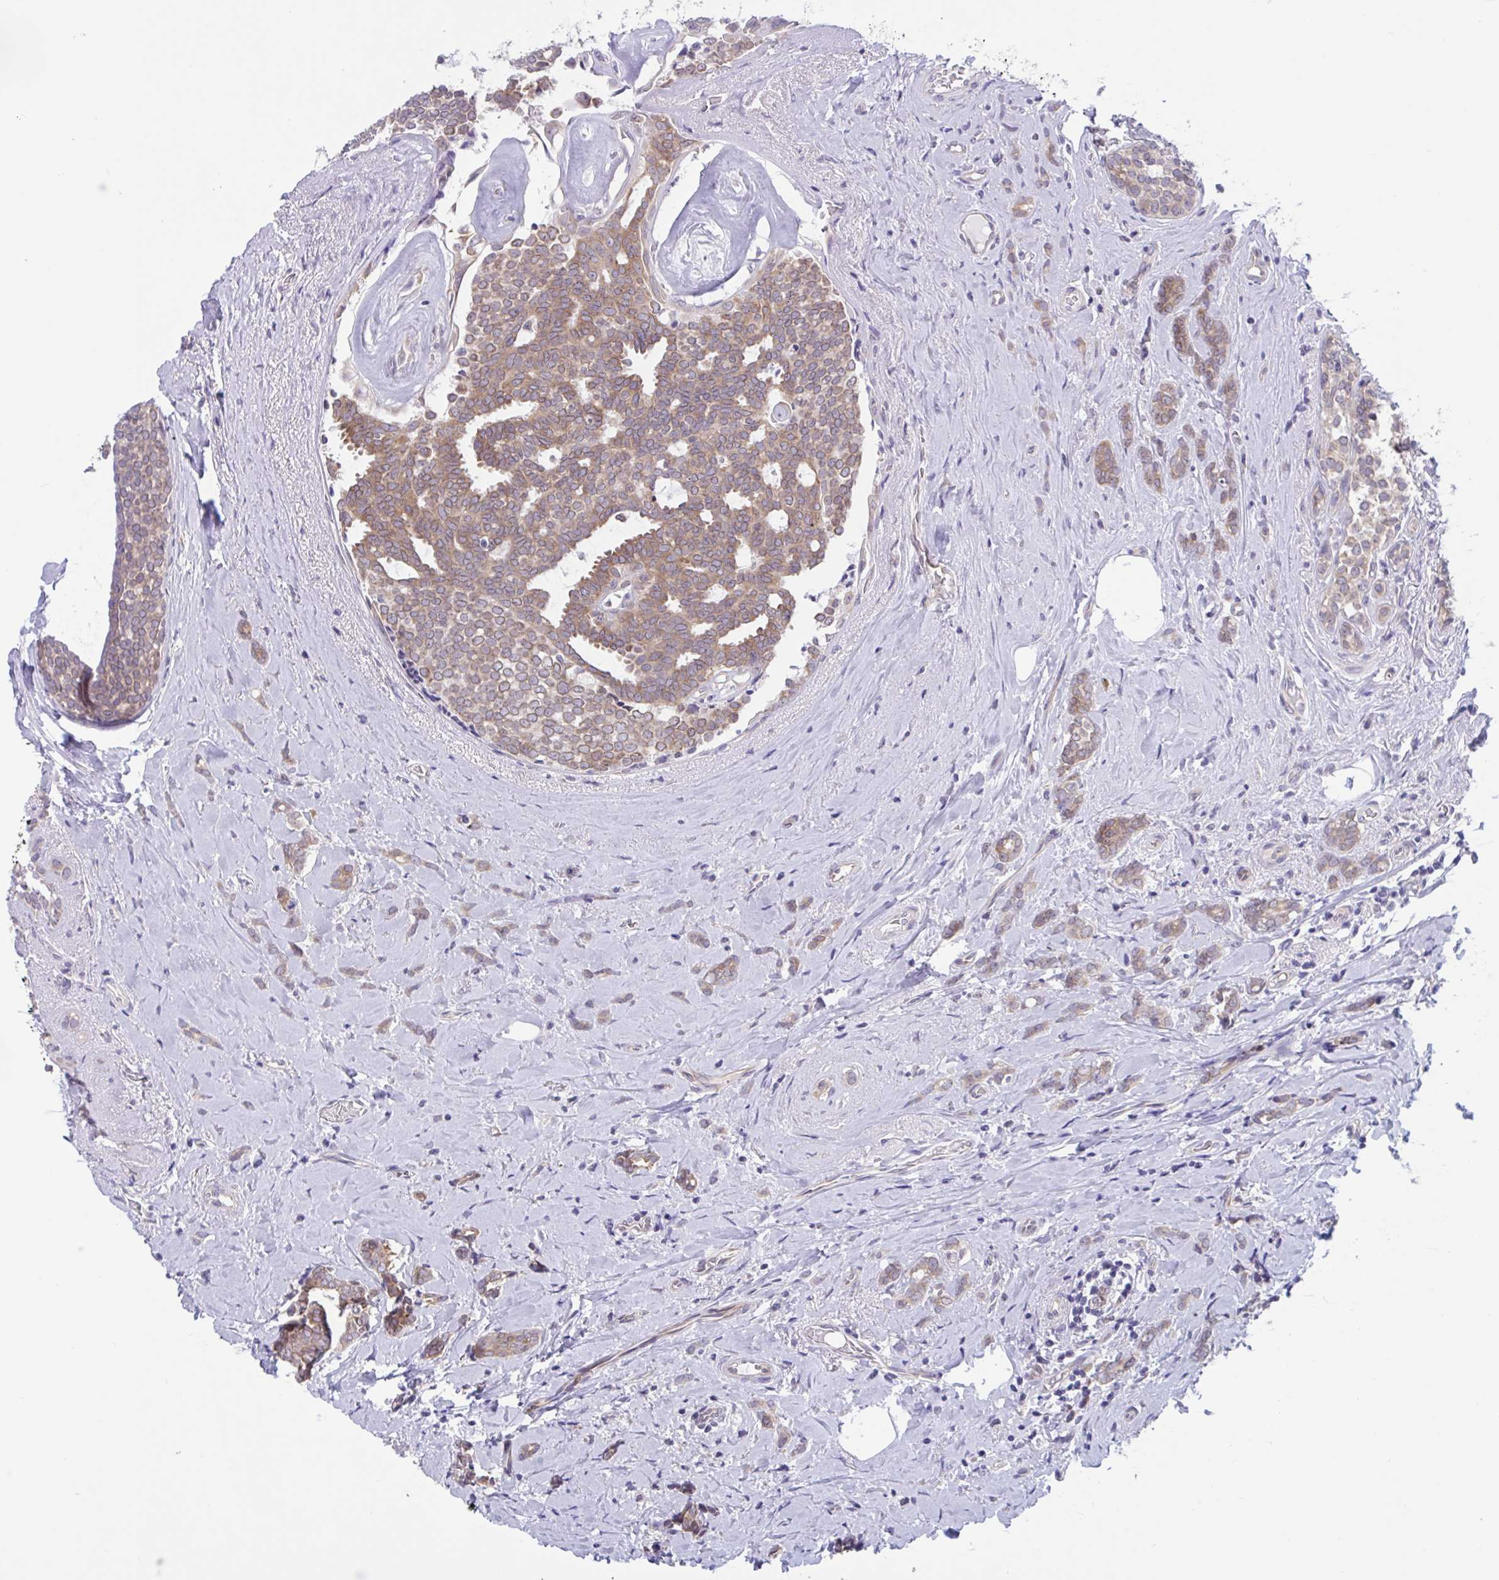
{"staining": {"intensity": "moderate", "quantity": ">75%", "location": "cytoplasmic/membranous"}, "tissue": "breast cancer", "cell_type": "Tumor cells", "image_type": "cancer", "snomed": [{"axis": "morphology", "description": "Intraductal carcinoma, in situ"}, {"axis": "morphology", "description": "Duct carcinoma"}, {"axis": "morphology", "description": "Lobular carcinoma, in situ"}, {"axis": "topography", "description": "Breast"}], "caption": "A photomicrograph showing moderate cytoplasmic/membranous staining in approximately >75% of tumor cells in breast cancer (lobular carcinoma in situ), as visualized by brown immunohistochemical staining.", "gene": "CAMLG", "patient": {"sex": "female", "age": 44}}